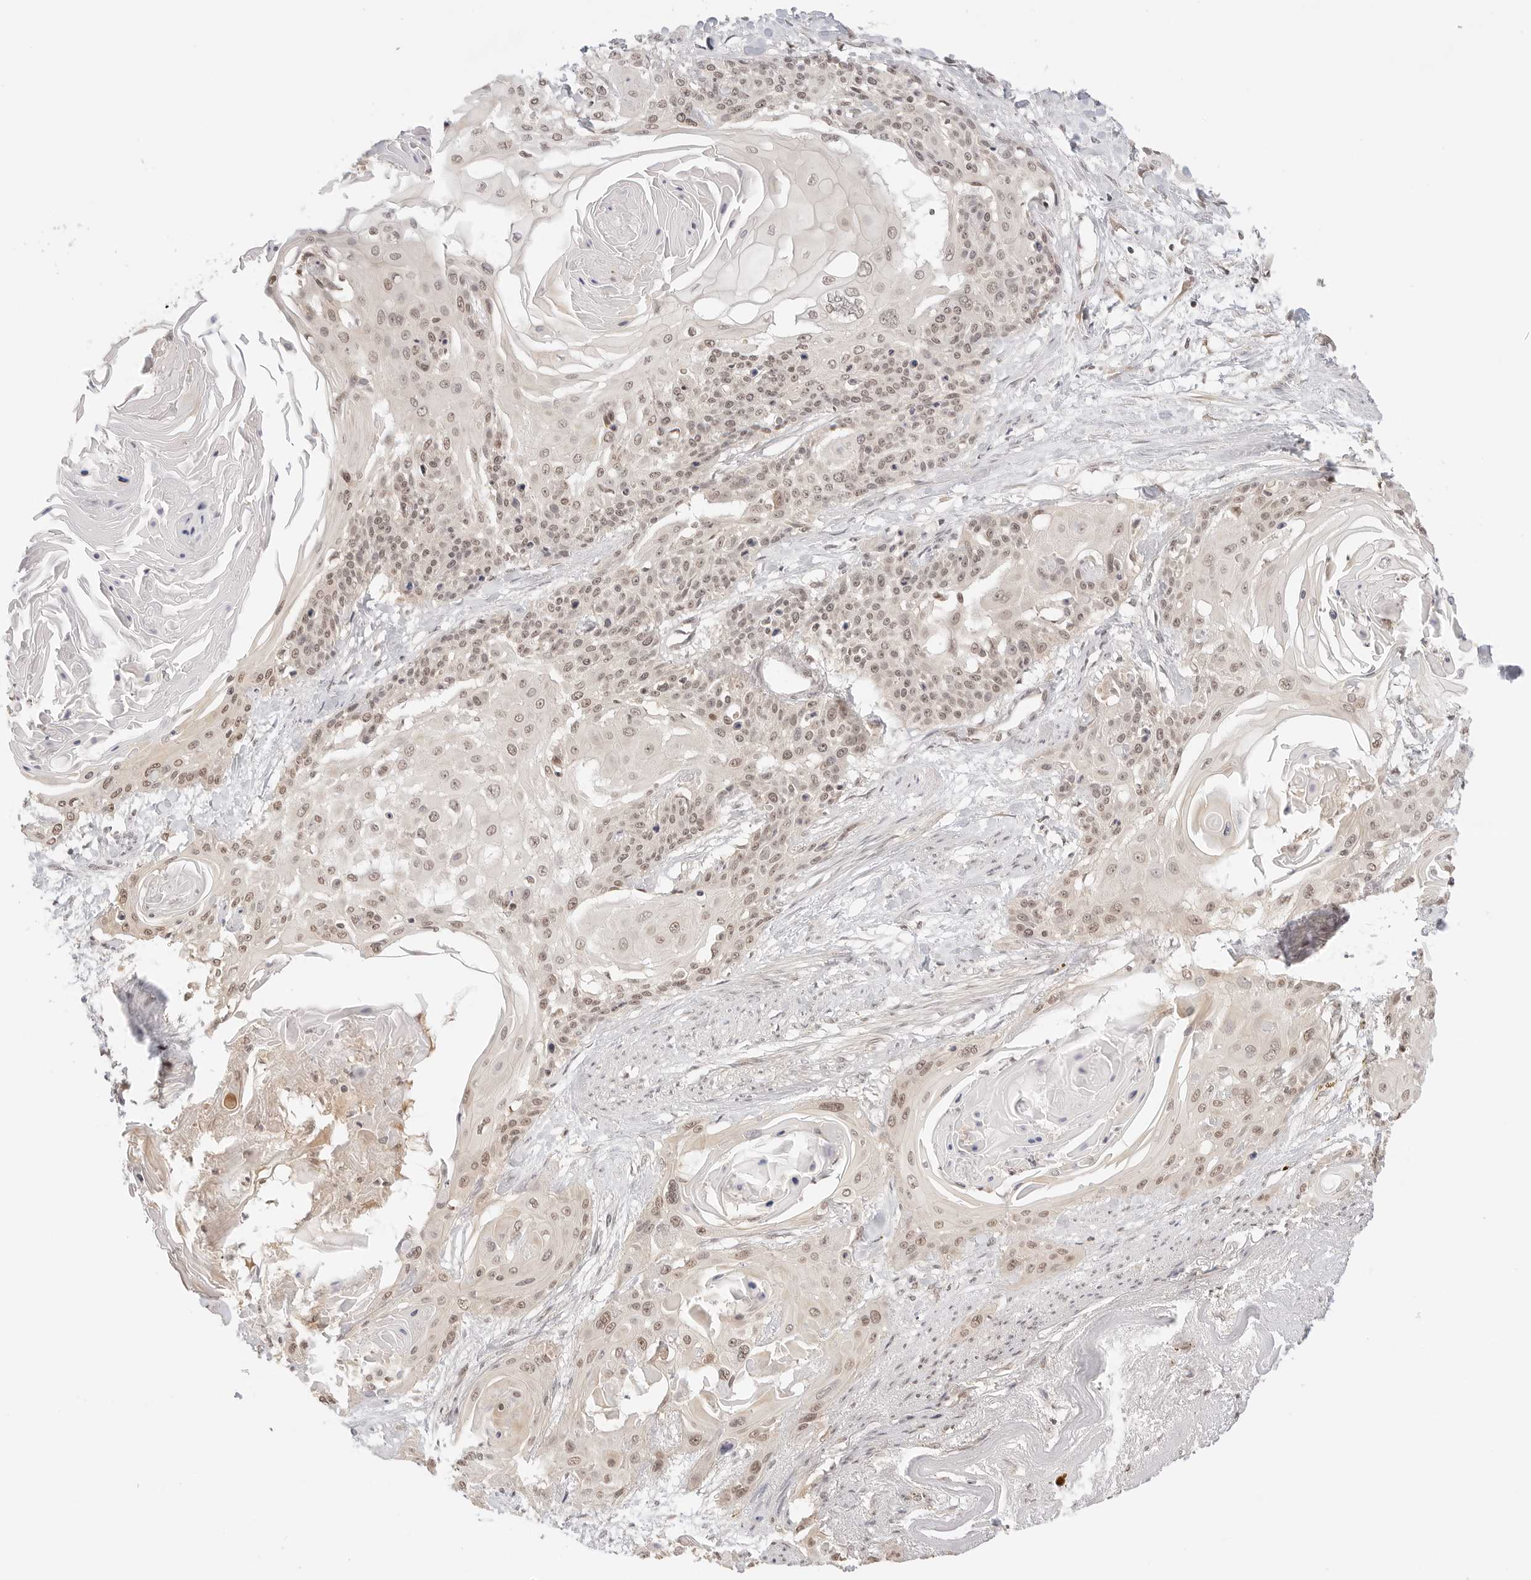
{"staining": {"intensity": "weak", "quantity": ">75%", "location": "nuclear"}, "tissue": "cervical cancer", "cell_type": "Tumor cells", "image_type": "cancer", "snomed": [{"axis": "morphology", "description": "Squamous cell carcinoma, NOS"}, {"axis": "topography", "description": "Cervix"}], "caption": "Weak nuclear protein expression is identified in approximately >75% of tumor cells in squamous cell carcinoma (cervical).", "gene": "SEPTIN4", "patient": {"sex": "female", "age": 57}}